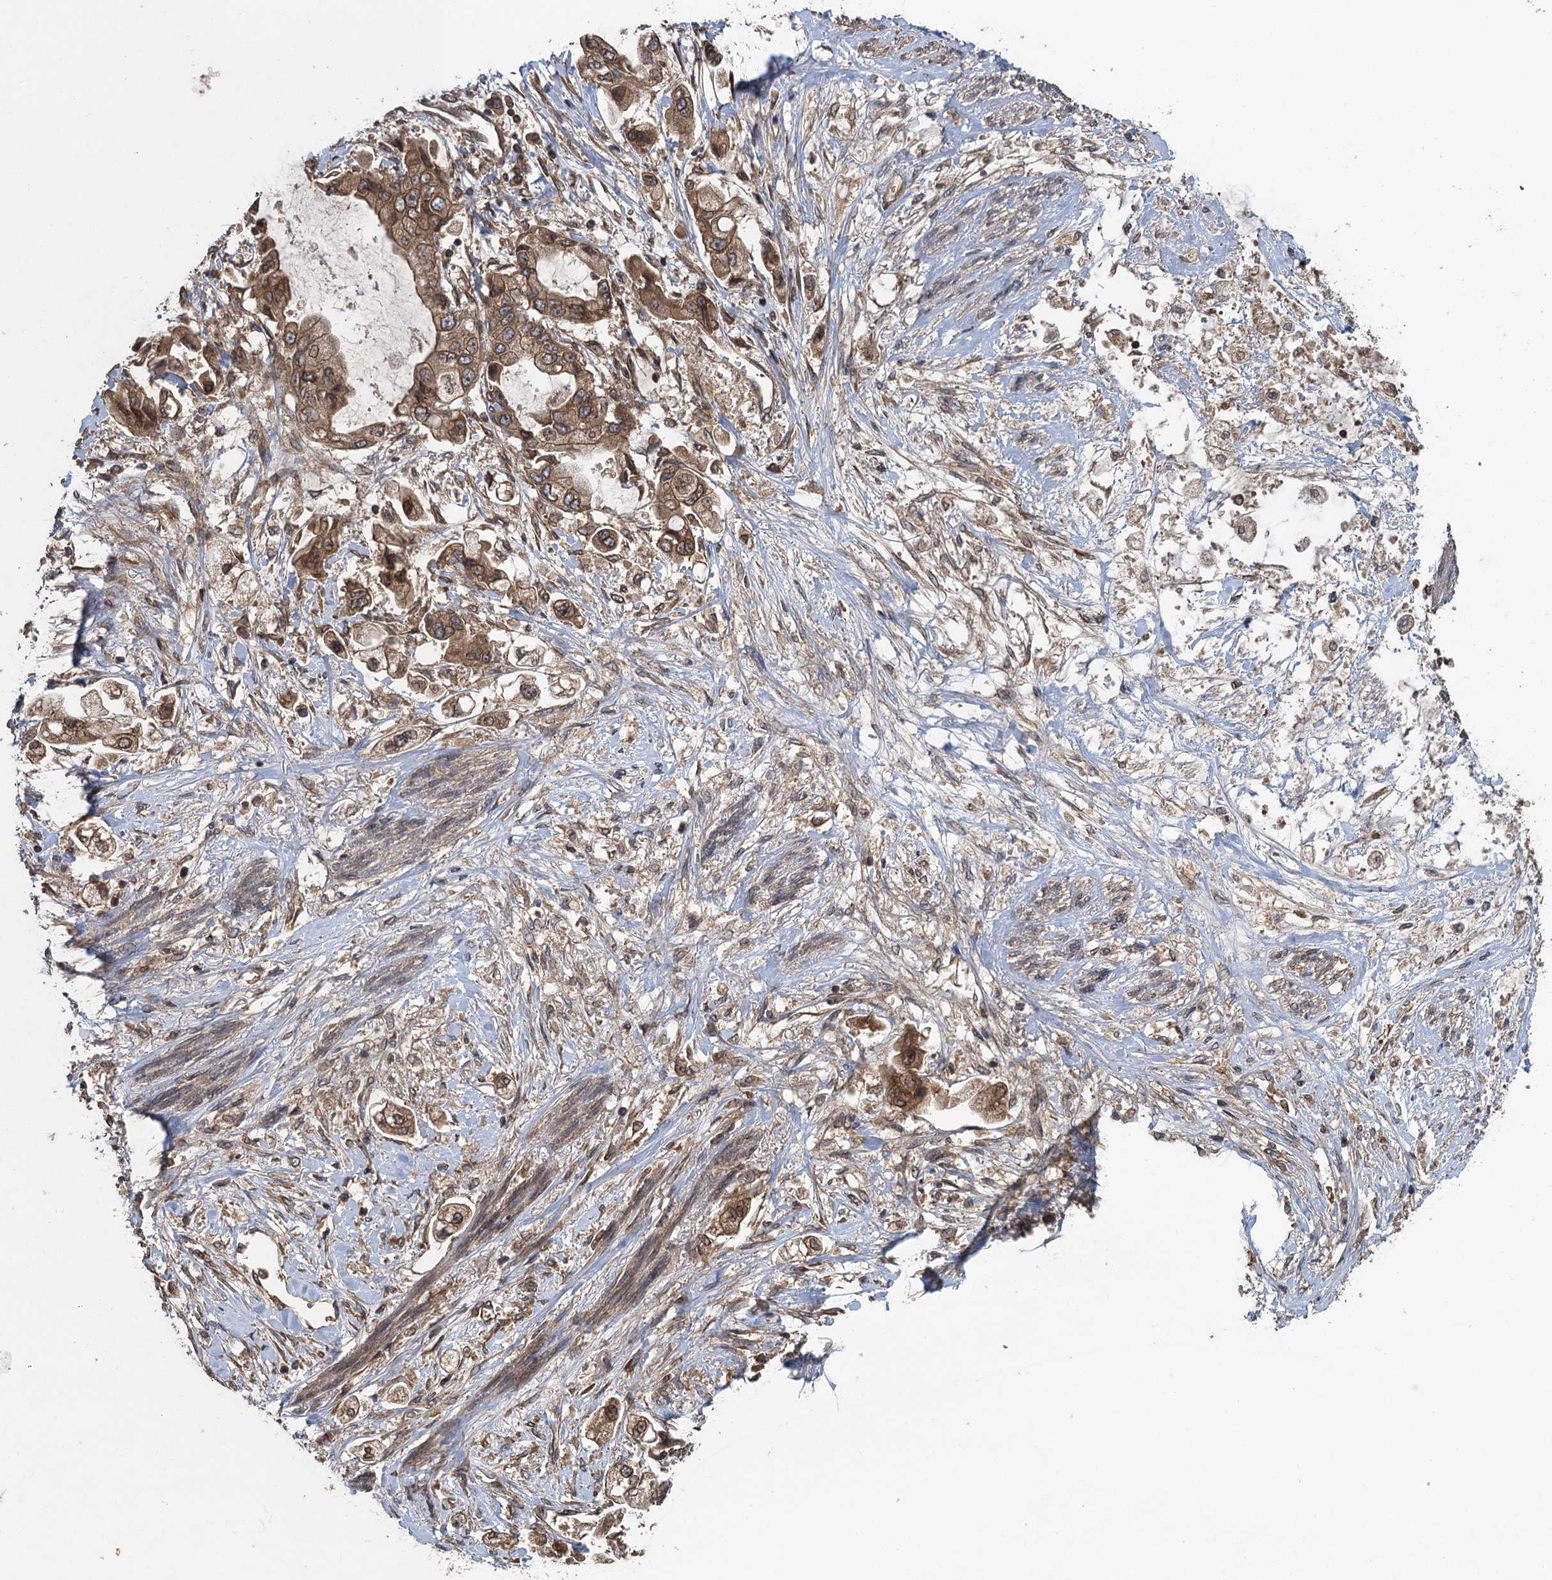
{"staining": {"intensity": "moderate", "quantity": ">75%", "location": "cytoplasmic/membranous,nuclear"}, "tissue": "stomach cancer", "cell_type": "Tumor cells", "image_type": "cancer", "snomed": [{"axis": "morphology", "description": "Adenocarcinoma, NOS"}, {"axis": "topography", "description": "Stomach"}], "caption": "Immunohistochemistry photomicrograph of neoplastic tissue: human stomach cancer (adenocarcinoma) stained using immunohistochemistry displays medium levels of moderate protein expression localized specifically in the cytoplasmic/membranous and nuclear of tumor cells, appearing as a cytoplasmic/membranous and nuclear brown color.", "gene": "GLE1", "patient": {"sex": "male", "age": 62}}